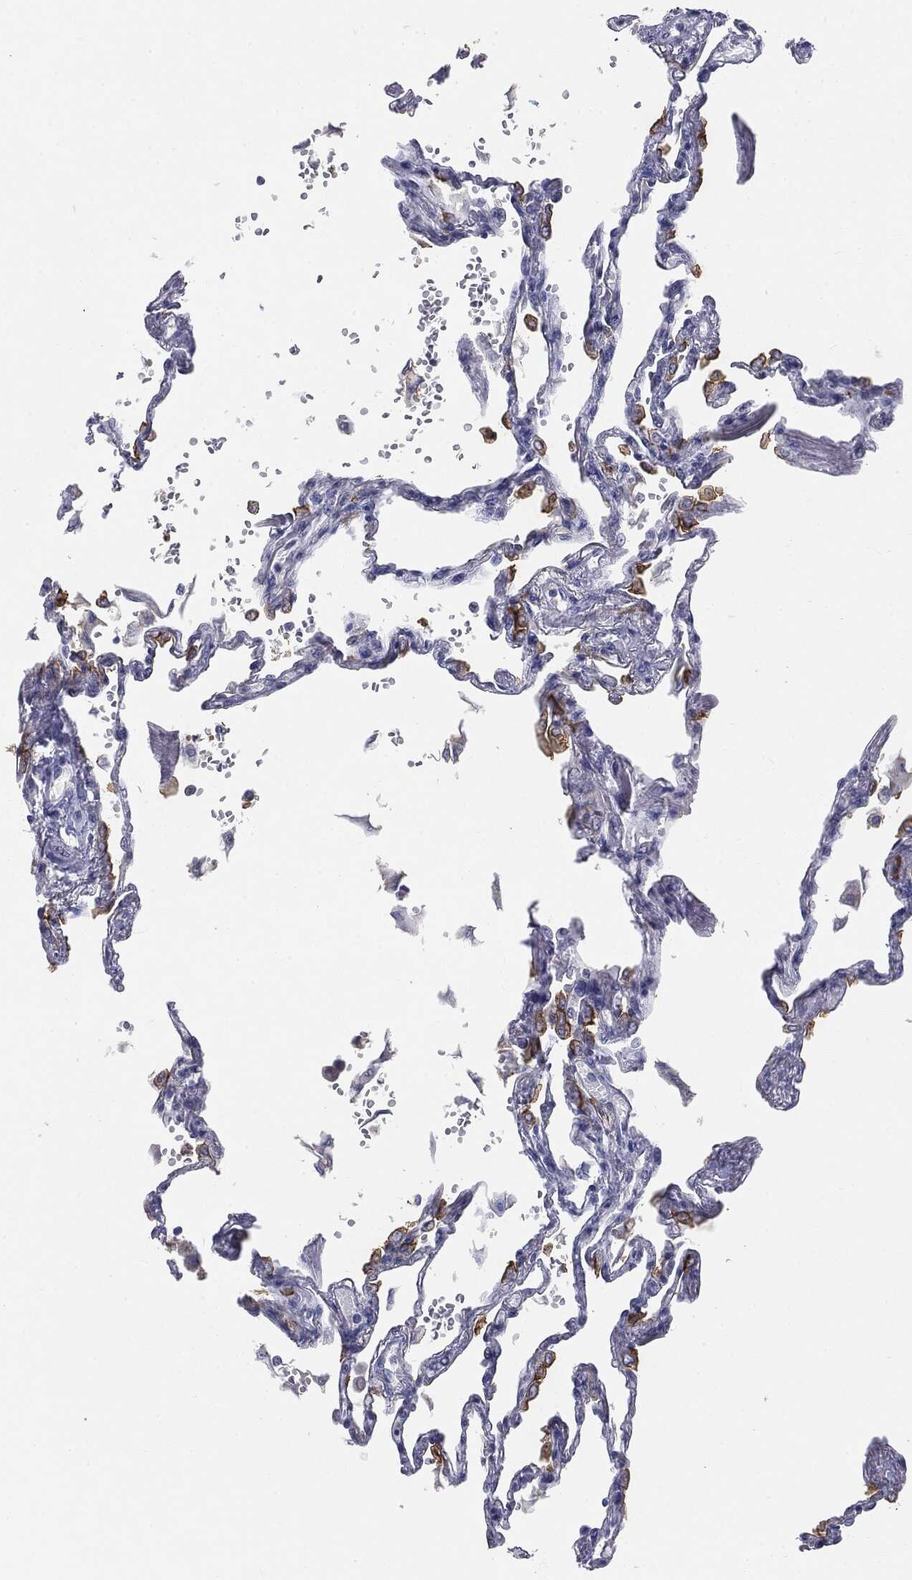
{"staining": {"intensity": "strong", "quantity": "<25%", "location": "cytoplasmic/membranous"}, "tissue": "lung", "cell_type": "Alveolar cells", "image_type": "normal", "snomed": [{"axis": "morphology", "description": "Normal tissue, NOS"}, {"axis": "topography", "description": "Lung"}], "caption": "The histopathology image exhibits staining of unremarkable lung, revealing strong cytoplasmic/membranous protein expression (brown color) within alveolar cells. (DAB IHC, brown staining for protein, blue staining for nuclei).", "gene": "MUC1", "patient": {"sex": "male", "age": 78}}